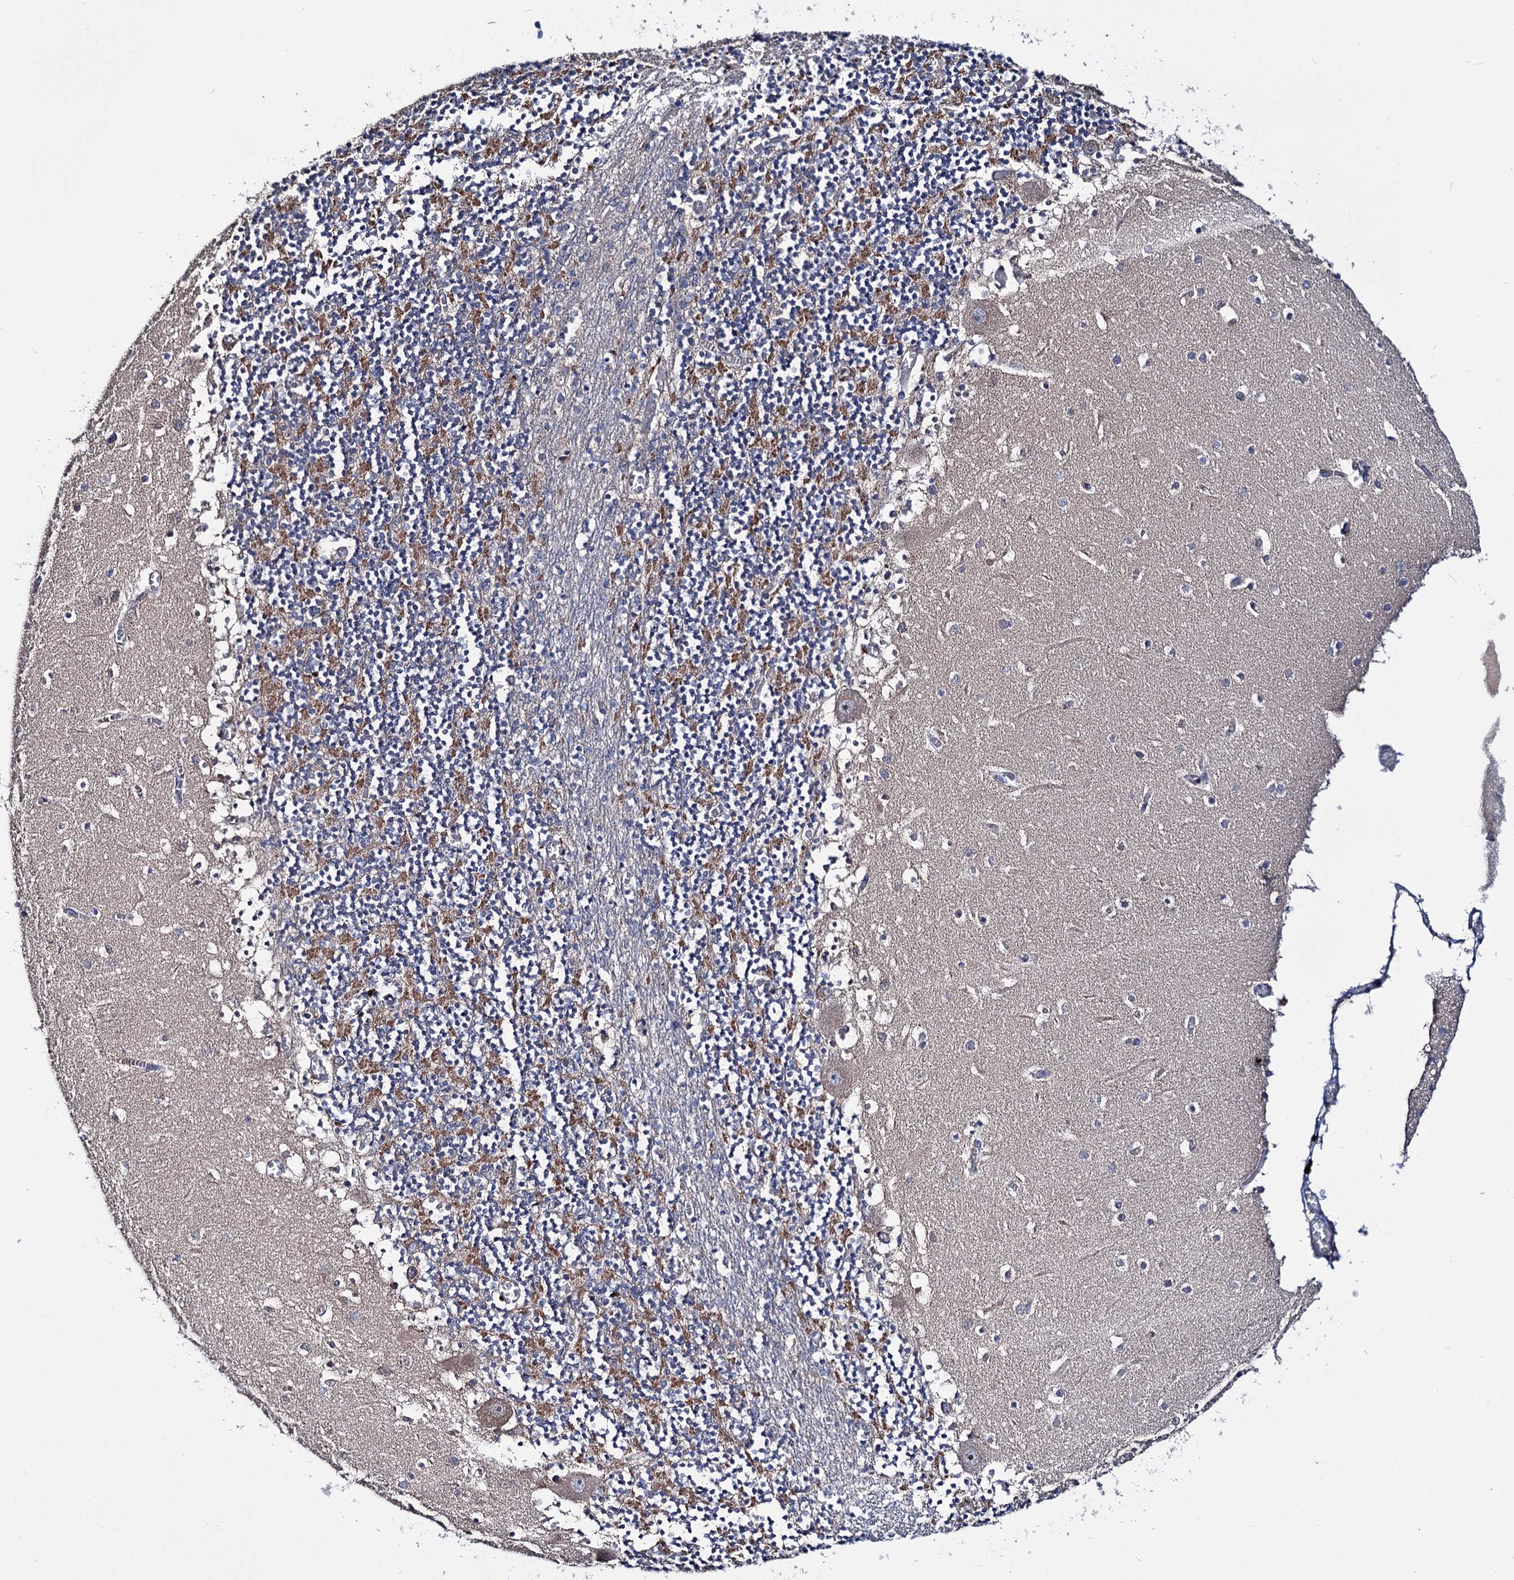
{"staining": {"intensity": "moderate", "quantity": "<25%", "location": "cytoplasmic/membranous"}, "tissue": "cerebellum", "cell_type": "Cells in granular layer", "image_type": "normal", "snomed": [{"axis": "morphology", "description": "Normal tissue, NOS"}, {"axis": "topography", "description": "Cerebellum"}], "caption": "This image demonstrates normal cerebellum stained with immunohistochemistry to label a protein in brown. The cytoplasmic/membranous of cells in granular layer show moderate positivity for the protein. Nuclei are counter-stained blue.", "gene": "CLPB", "patient": {"sex": "female", "age": 28}}